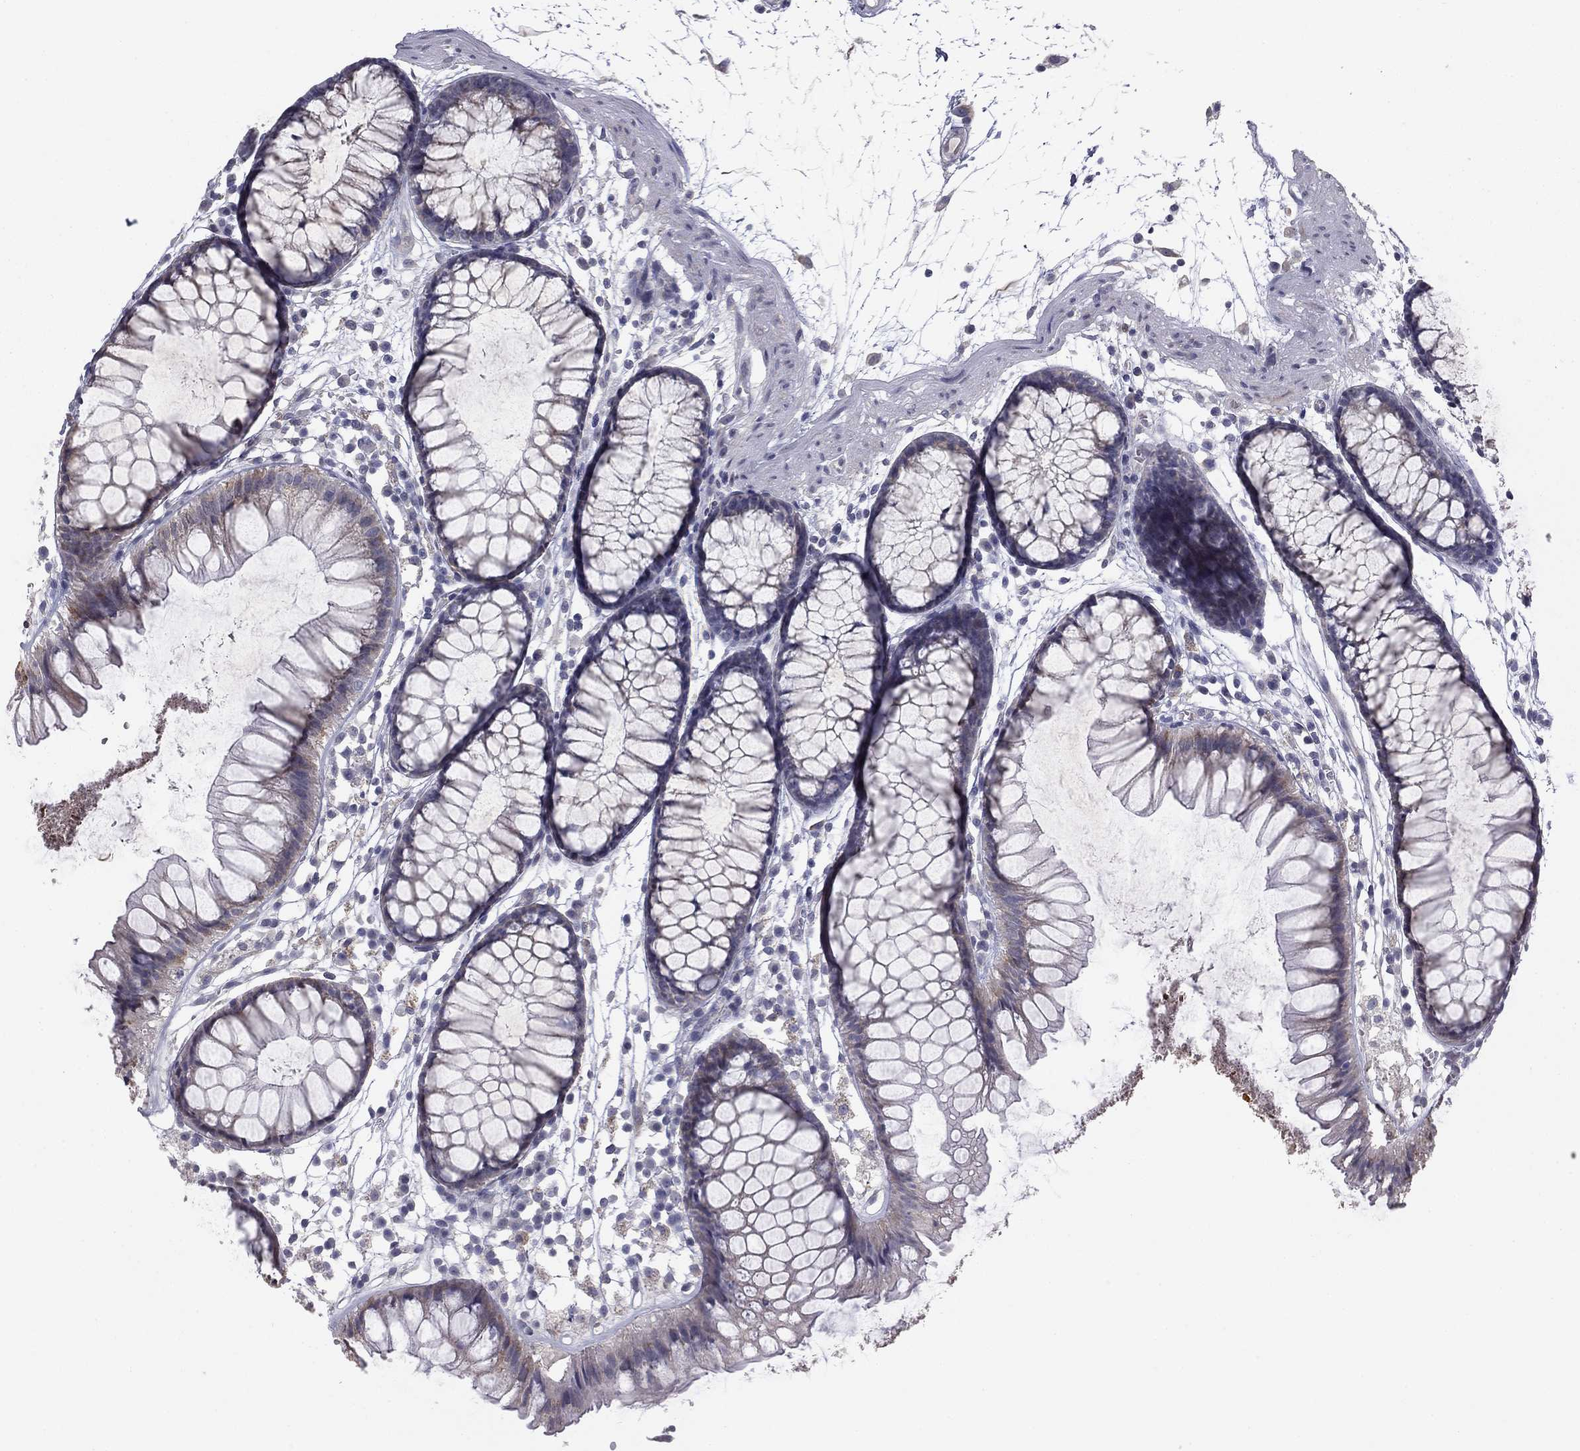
{"staining": {"intensity": "negative", "quantity": "none", "location": "none"}, "tissue": "colon", "cell_type": "Endothelial cells", "image_type": "normal", "snomed": [{"axis": "morphology", "description": "Normal tissue, NOS"}, {"axis": "morphology", "description": "Adenocarcinoma, NOS"}, {"axis": "topography", "description": "Colon"}], "caption": "Immunohistochemical staining of unremarkable colon demonstrates no significant staining in endothelial cells. (Immunohistochemistry (ihc), brightfield microscopy, high magnification).", "gene": "PRRT2", "patient": {"sex": "male", "age": 65}}